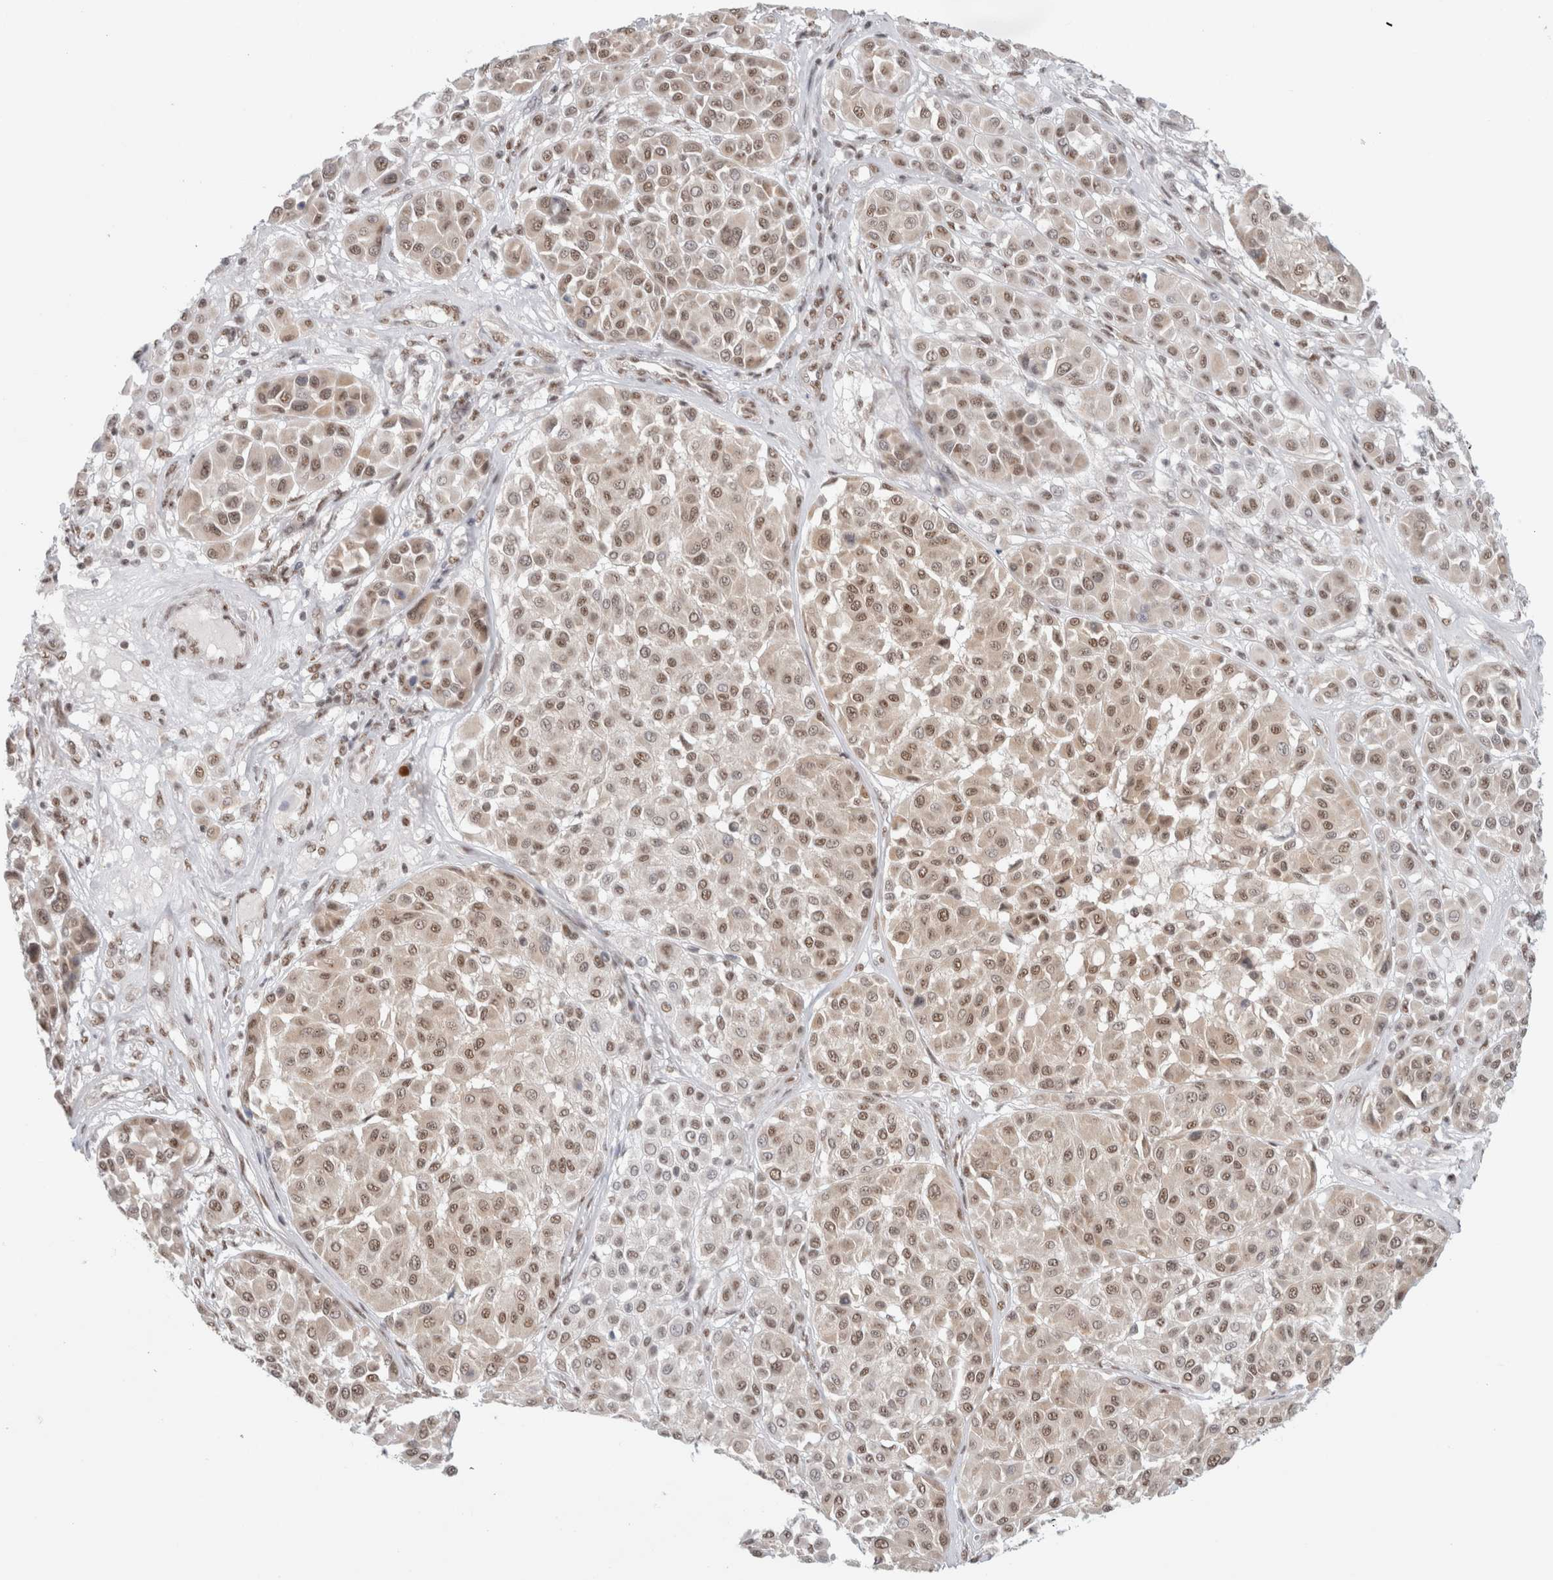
{"staining": {"intensity": "moderate", "quantity": ">75%", "location": "nuclear"}, "tissue": "melanoma", "cell_type": "Tumor cells", "image_type": "cancer", "snomed": [{"axis": "morphology", "description": "Malignant melanoma, Metastatic site"}, {"axis": "topography", "description": "Soft tissue"}], "caption": "Malignant melanoma (metastatic site) stained for a protein (brown) shows moderate nuclear positive expression in about >75% of tumor cells.", "gene": "TRMT12", "patient": {"sex": "male", "age": 41}}